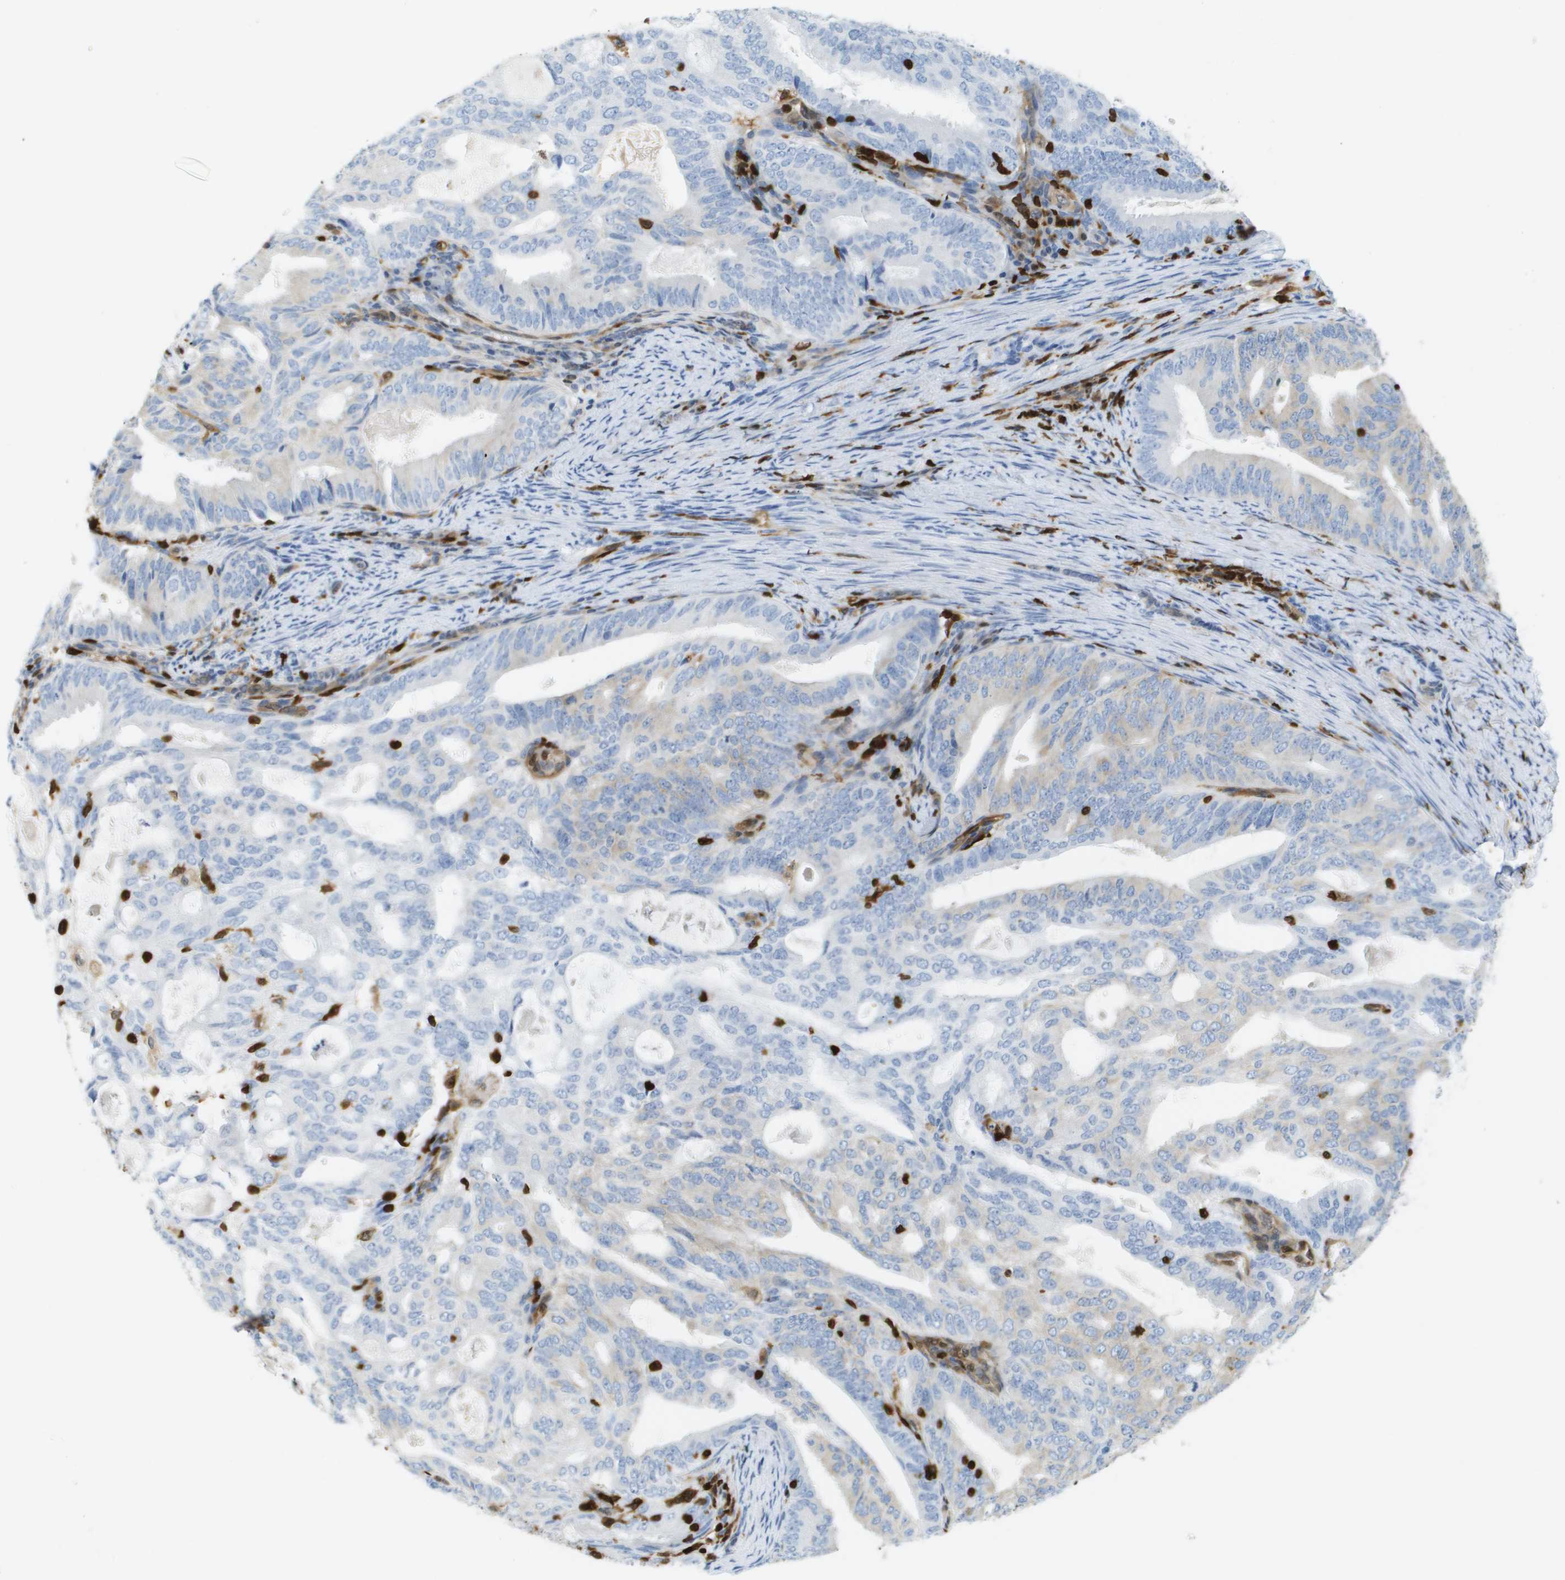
{"staining": {"intensity": "weak", "quantity": "<25%", "location": "cytoplasmic/membranous"}, "tissue": "endometrial cancer", "cell_type": "Tumor cells", "image_type": "cancer", "snomed": [{"axis": "morphology", "description": "Adenocarcinoma, NOS"}, {"axis": "topography", "description": "Endometrium"}], "caption": "Histopathology image shows no significant protein staining in tumor cells of adenocarcinoma (endometrial).", "gene": "DOCK5", "patient": {"sex": "female", "age": 58}}